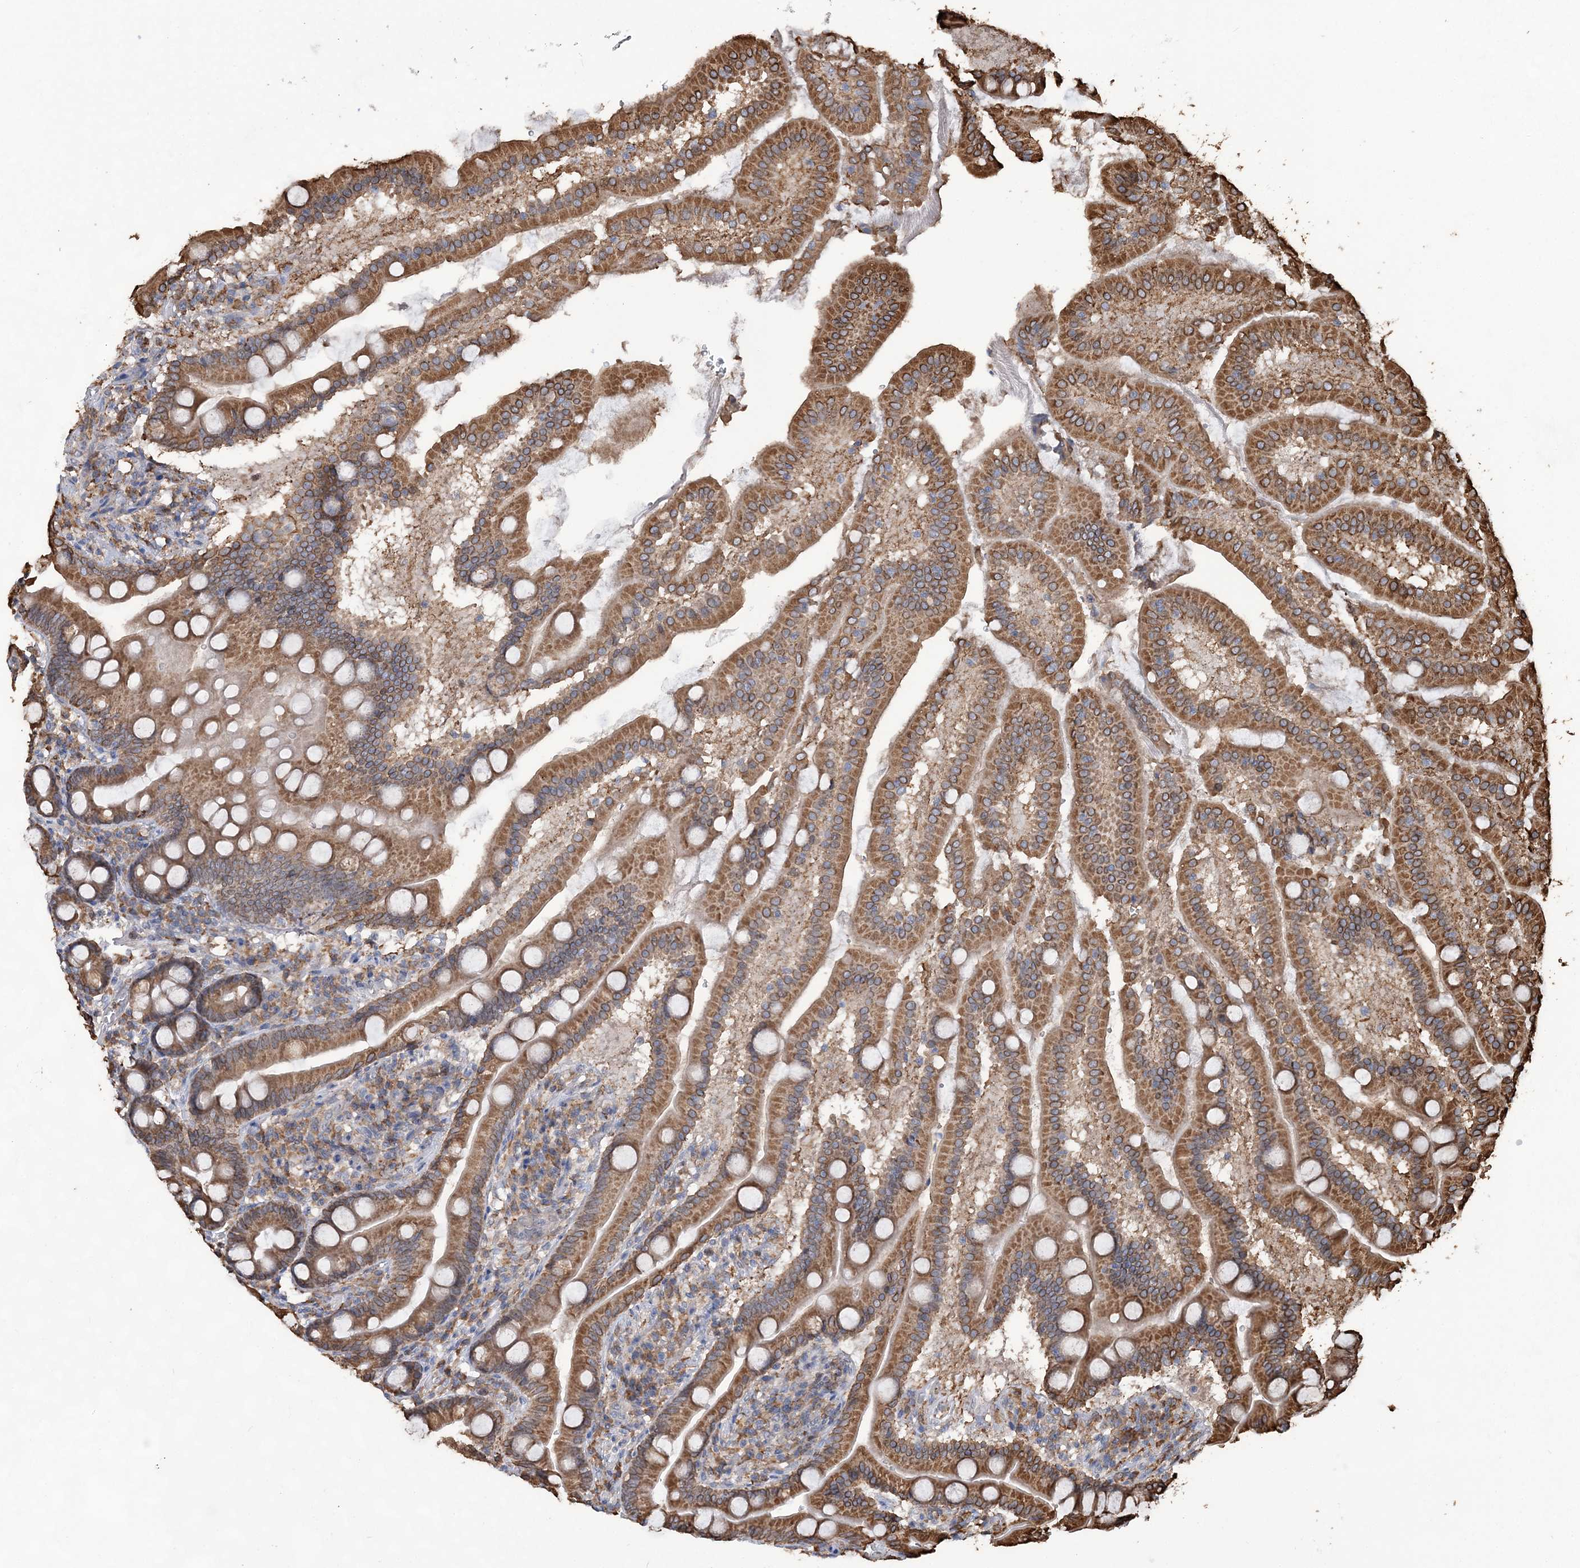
{"staining": {"intensity": "strong", "quantity": ">75%", "location": "cytoplasmic/membranous"}, "tissue": "duodenum", "cell_type": "Glandular cells", "image_type": "normal", "snomed": [{"axis": "morphology", "description": "Normal tissue, NOS"}, {"axis": "topography", "description": "Duodenum"}], "caption": "Strong cytoplasmic/membranous staining for a protein is identified in about >75% of glandular cells of normal duodenum using immunohistochemistry.", "gene": "WDR12", "patient": {"sex": "male", "age": 50}}